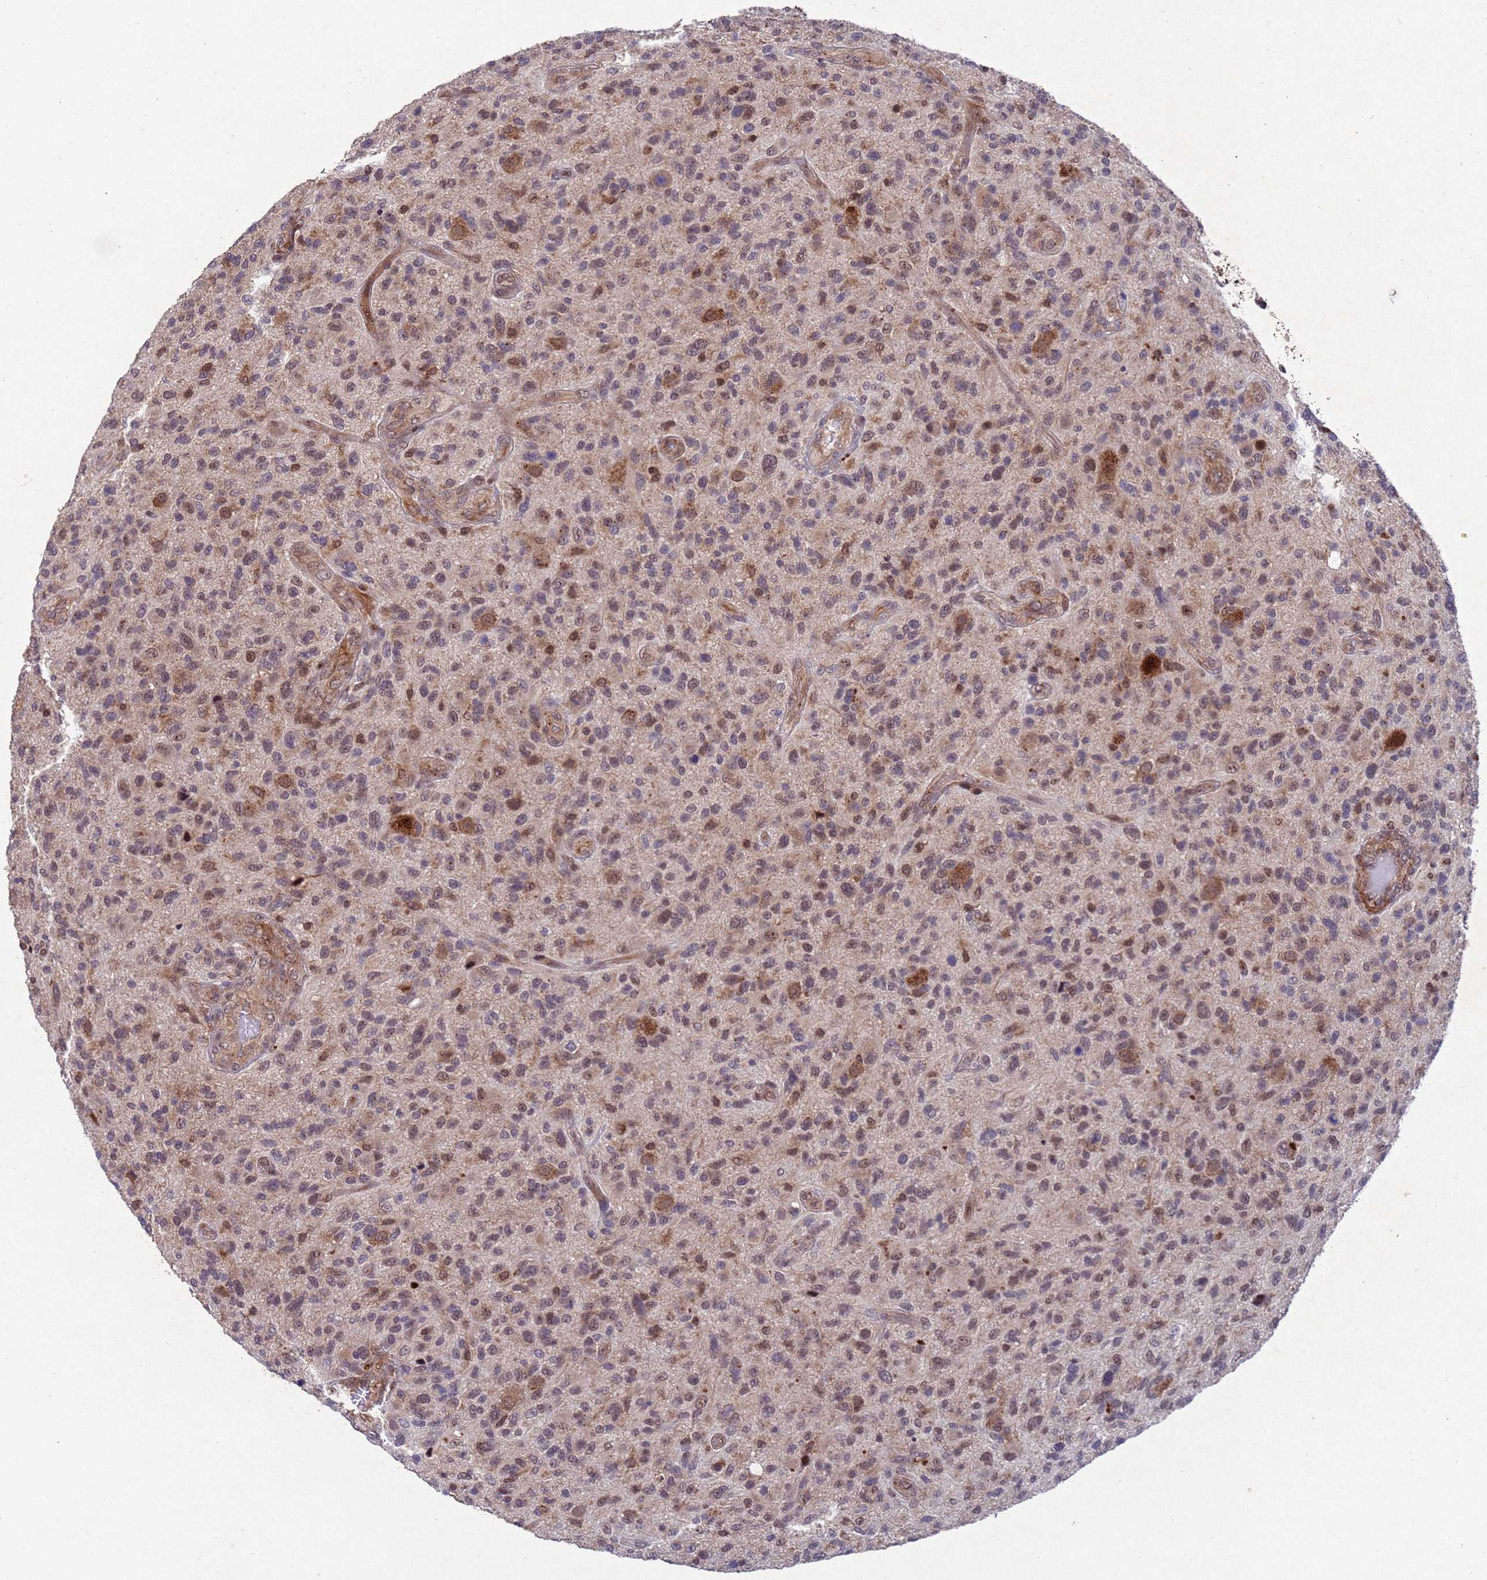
{"staining": {"intensity": "moderate", "quantity": "25%-75%", "location": "cytoplasmic/membranous,nuclear"}, "tissue": "glioma", "cell_type": "Tumor cells", "image_type": "cancer", "snomed": [{"axis": "morphology", "description": "Glioma, malignant, High grade"}, {"axis": "topography", "description": "Brain"}], "caption": "Protein expression analysis of human malignant glioma (high-grade) reveals moderate cytoplasmic/membranous and nuclear expression in approximately 25%-75% of tumor cells.", "gene": "TBK1", "patient": {"sex": "male", "age": 47}}